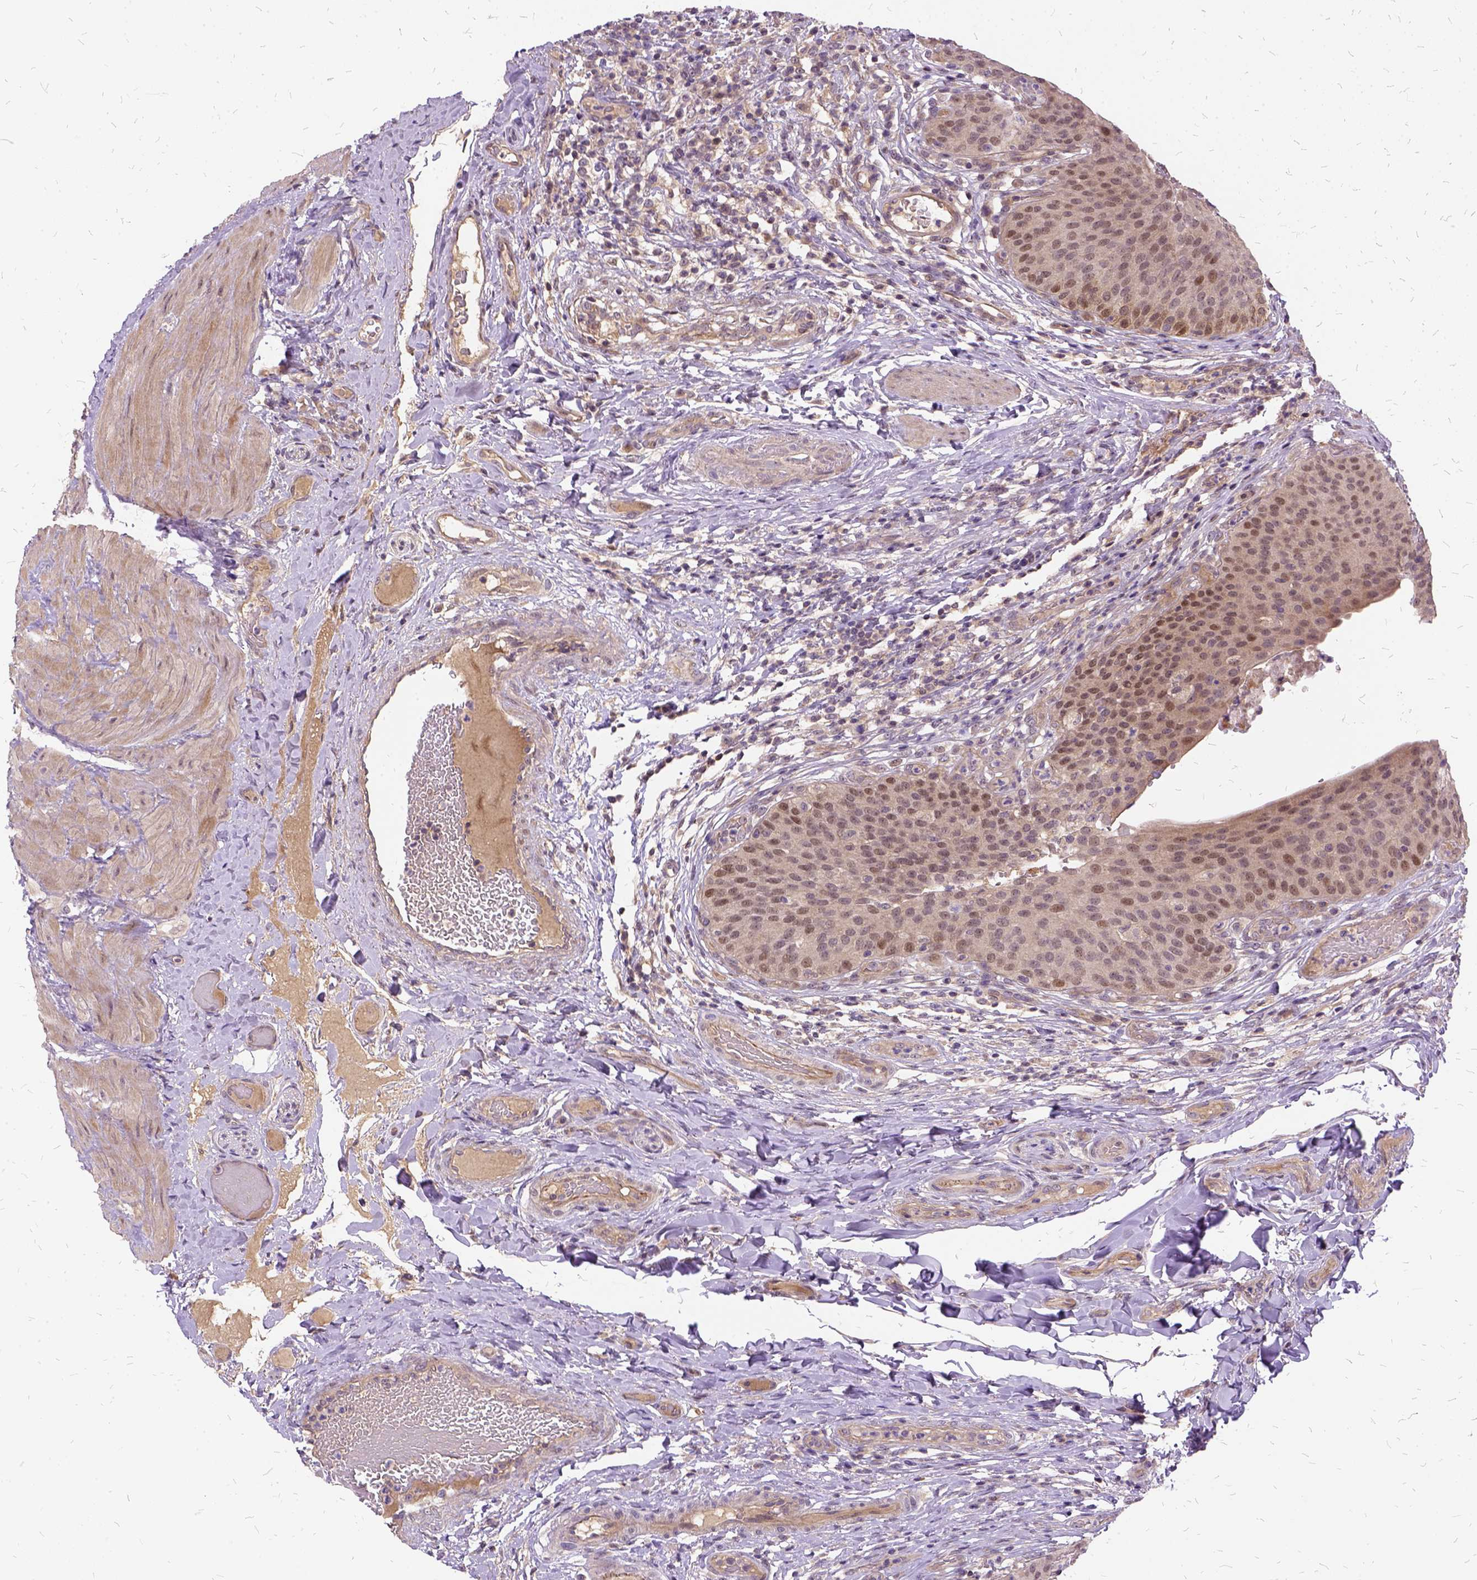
{"staining": {"intensity": "moderate", "quantity": "25%-75%", "location": "cytoplasmic/membranous,nuclear"}, "tissue": "urinary bladder", "cell_type": "Urothelial cells", "image_type": "normal", "snomed": [{"axis": "morphology", "description": "Normal tissue, NOS"}, {"axis": "topography", "description": "Urinary bladder"}], "caption": "This photomicrograph demonstrates immunohistochemistry (IHC) staining of normal urinary bladder, with medium moderate cytoplasmic/membranous,nuclear staining in about 25%-75% of urothelial cells.", "gene": "ILRUN", "patient": {"sex": "male", "age": 66}}